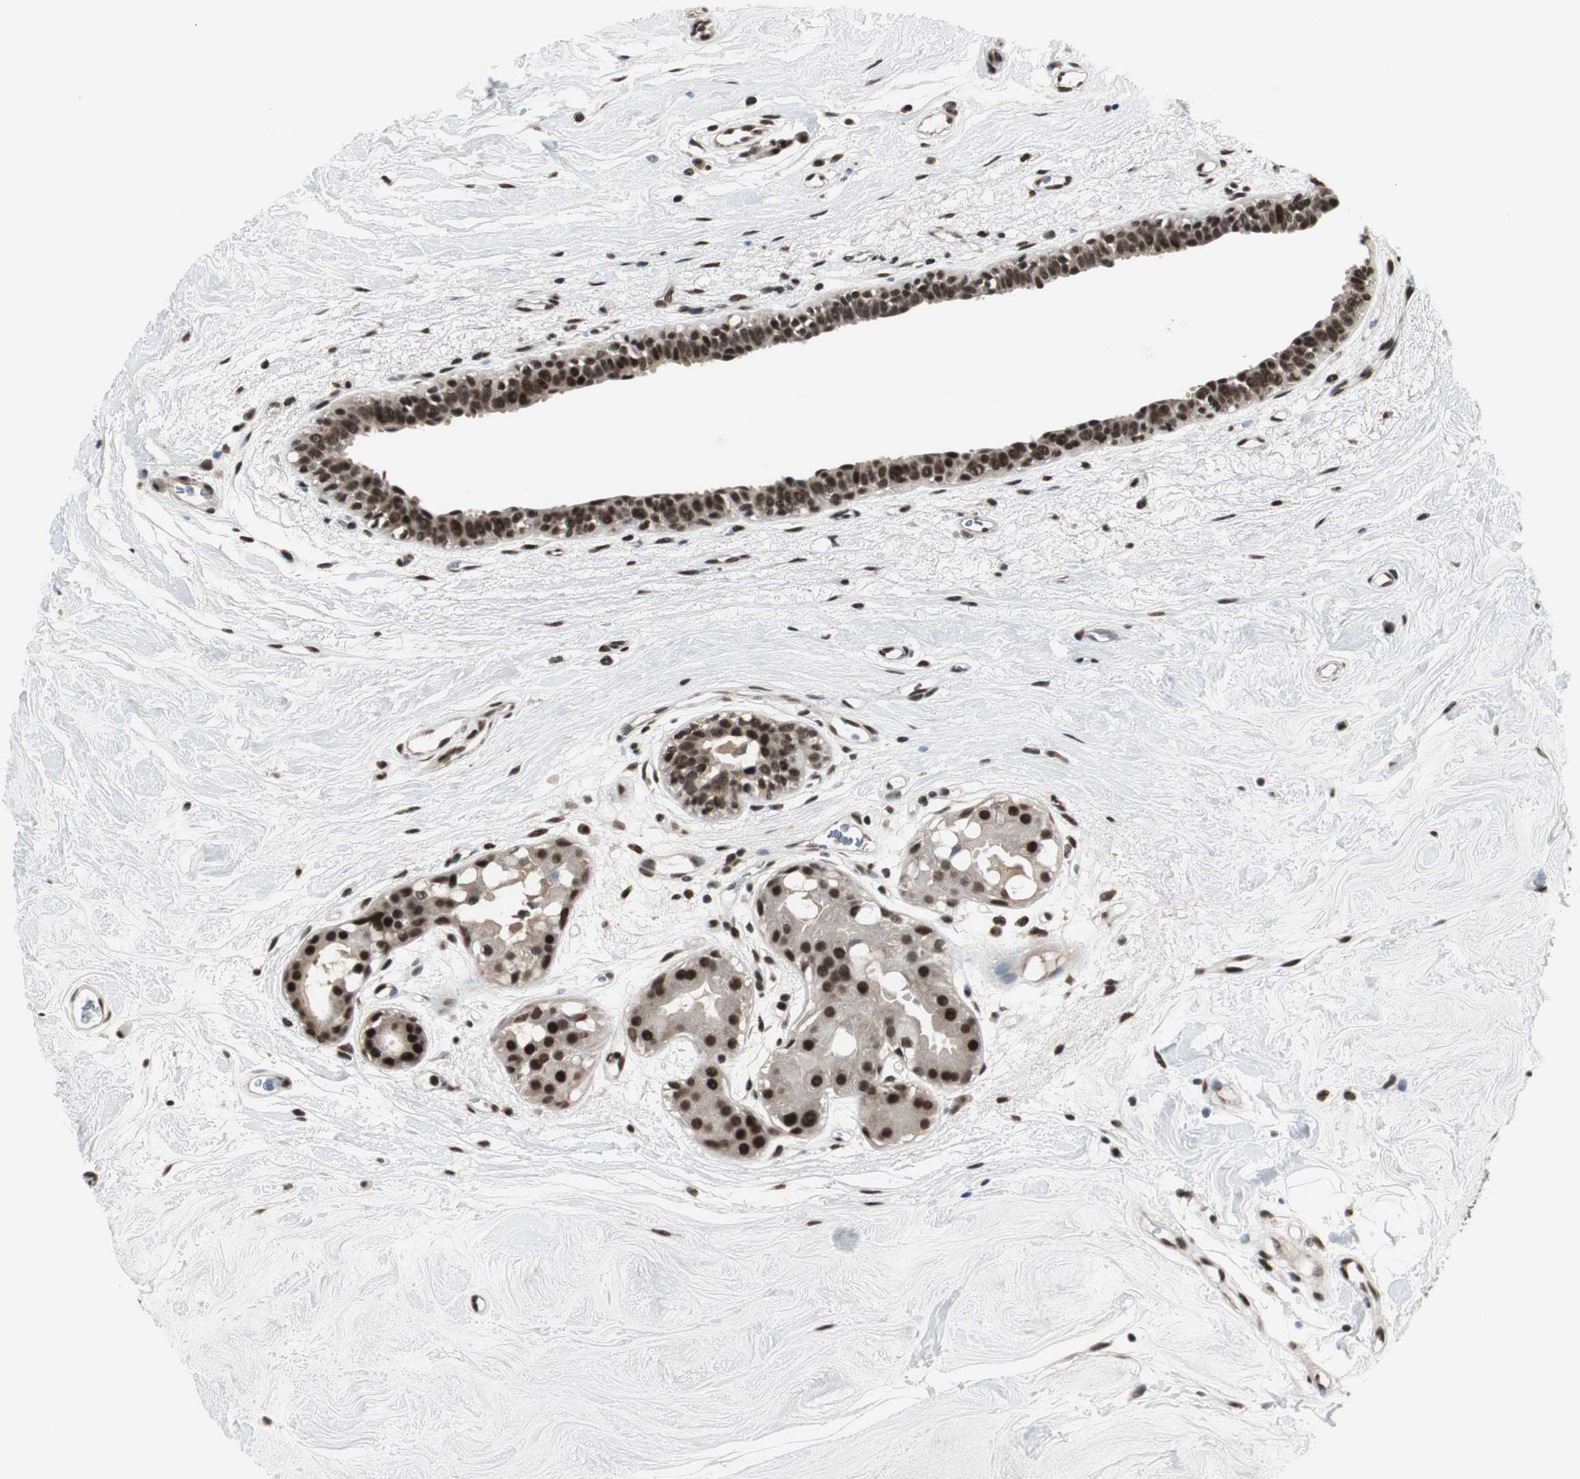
{"staining": {"intensity": "strong", "quantity": ">75%", "location": "nuclear"}, "tissue": "breast cancer", "cell_type": "Tumor cells", "image_type": "cancer", "snomed": [{"axis": "morphology", "description": "Duct carcinoma"}, {"axis": "topography", "description": "Breast"}], "caption": "High-magnification brightfield microscopy of breast cancer stained with DAB (3,3'-diaminobenzidine) (brown) and counterstained with hematoxylin (blue). tumor cells exhibit strong nuclear positivity is appreciated in approximately>75% of cells.", "gene": "CDK9", "patient": {"sex": "female", "age": 40}}